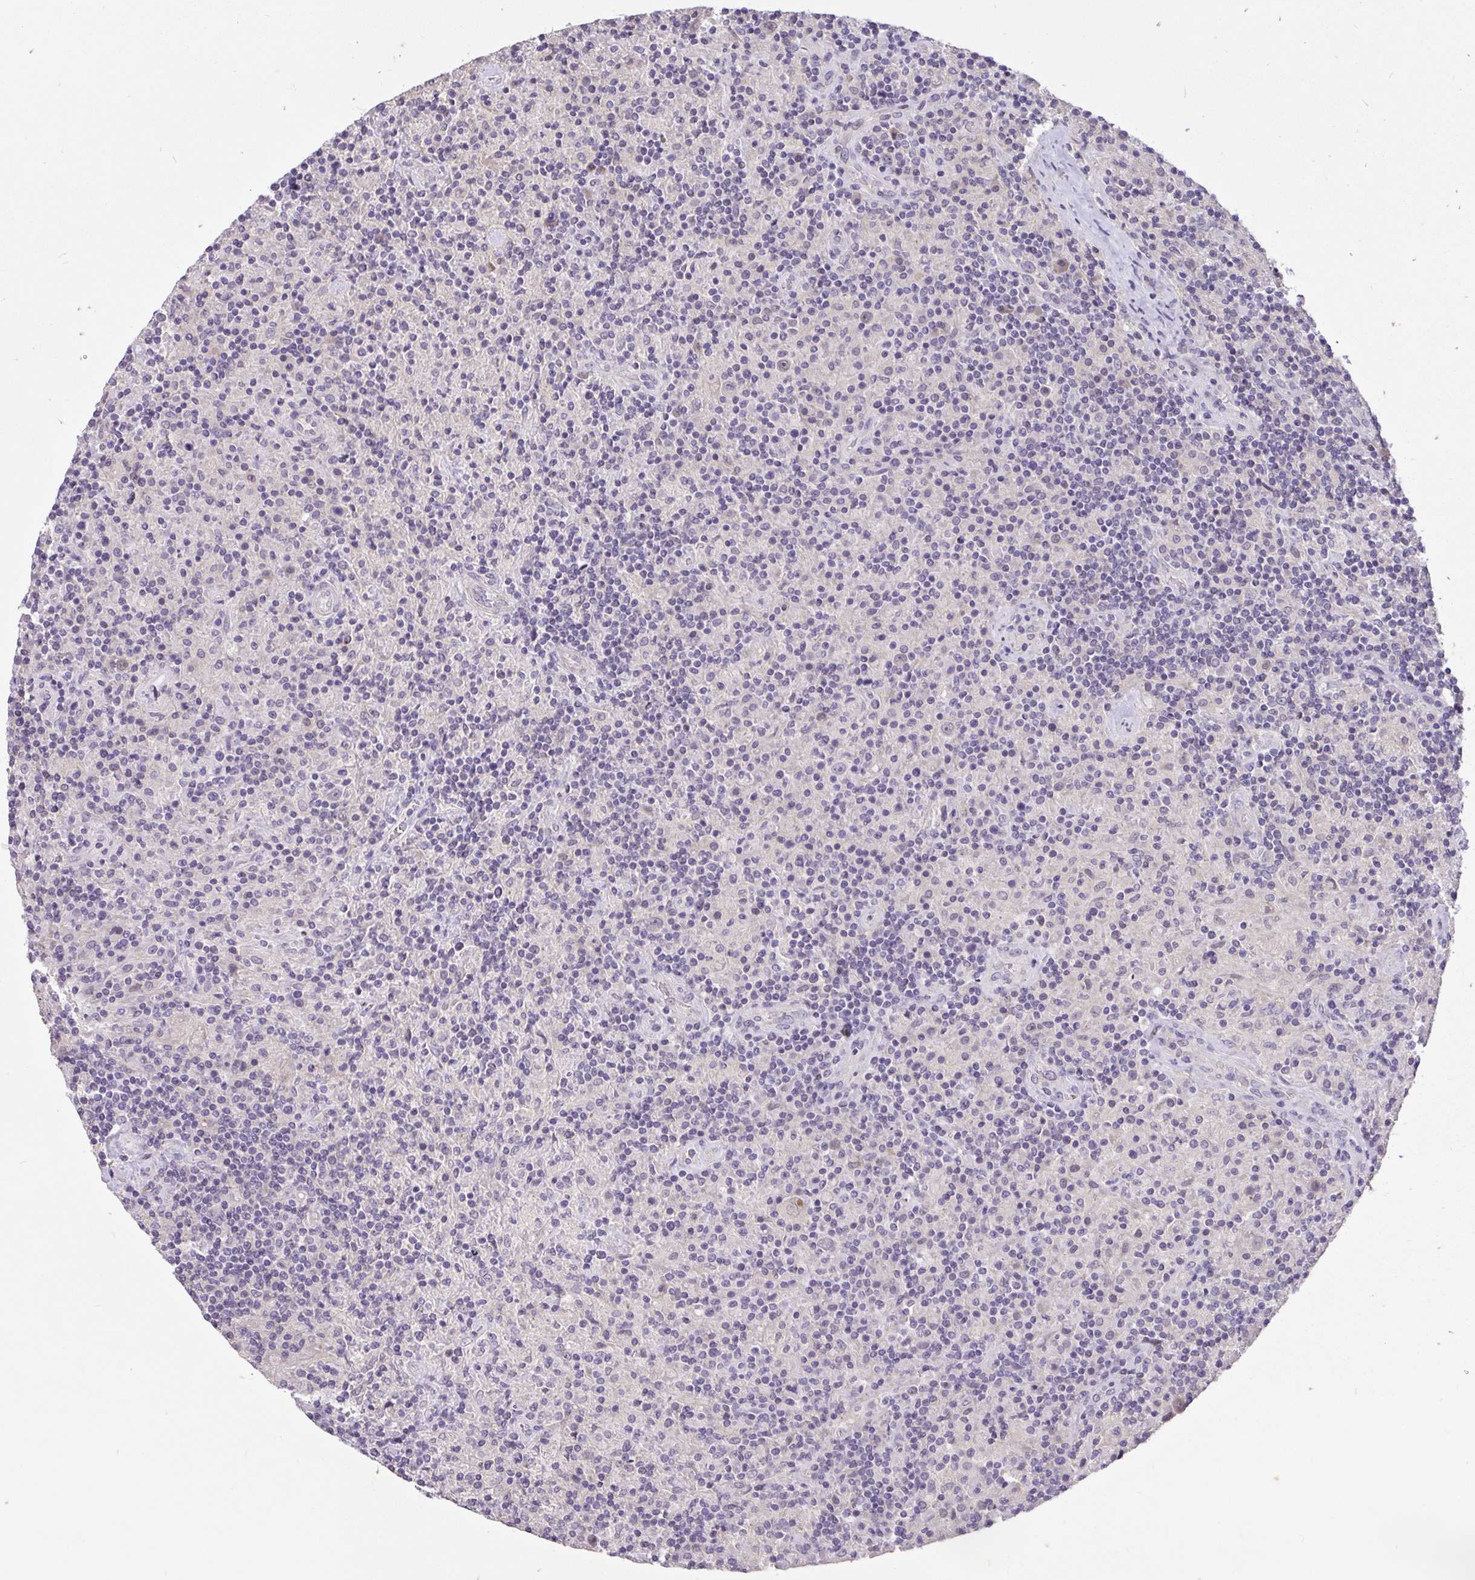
{"staining": {"intensity": "negative", "quantity": "none", "location": "none"}, "tissue": "lymphoma", "cell_type": "Tumor cells", "image_type": "cancer", "snomed": [{"axis": "morphology", "description": "Hodgkin's disease, NOS"}, {"axis": "topography", "description": "Lymph node"}], "caption": "The immunohistochemistry image has no significant positivity in tumor cells of lymphoma tissue.", "gene": "C19orf54", "patient": {"sex": "male", "age": 70}}